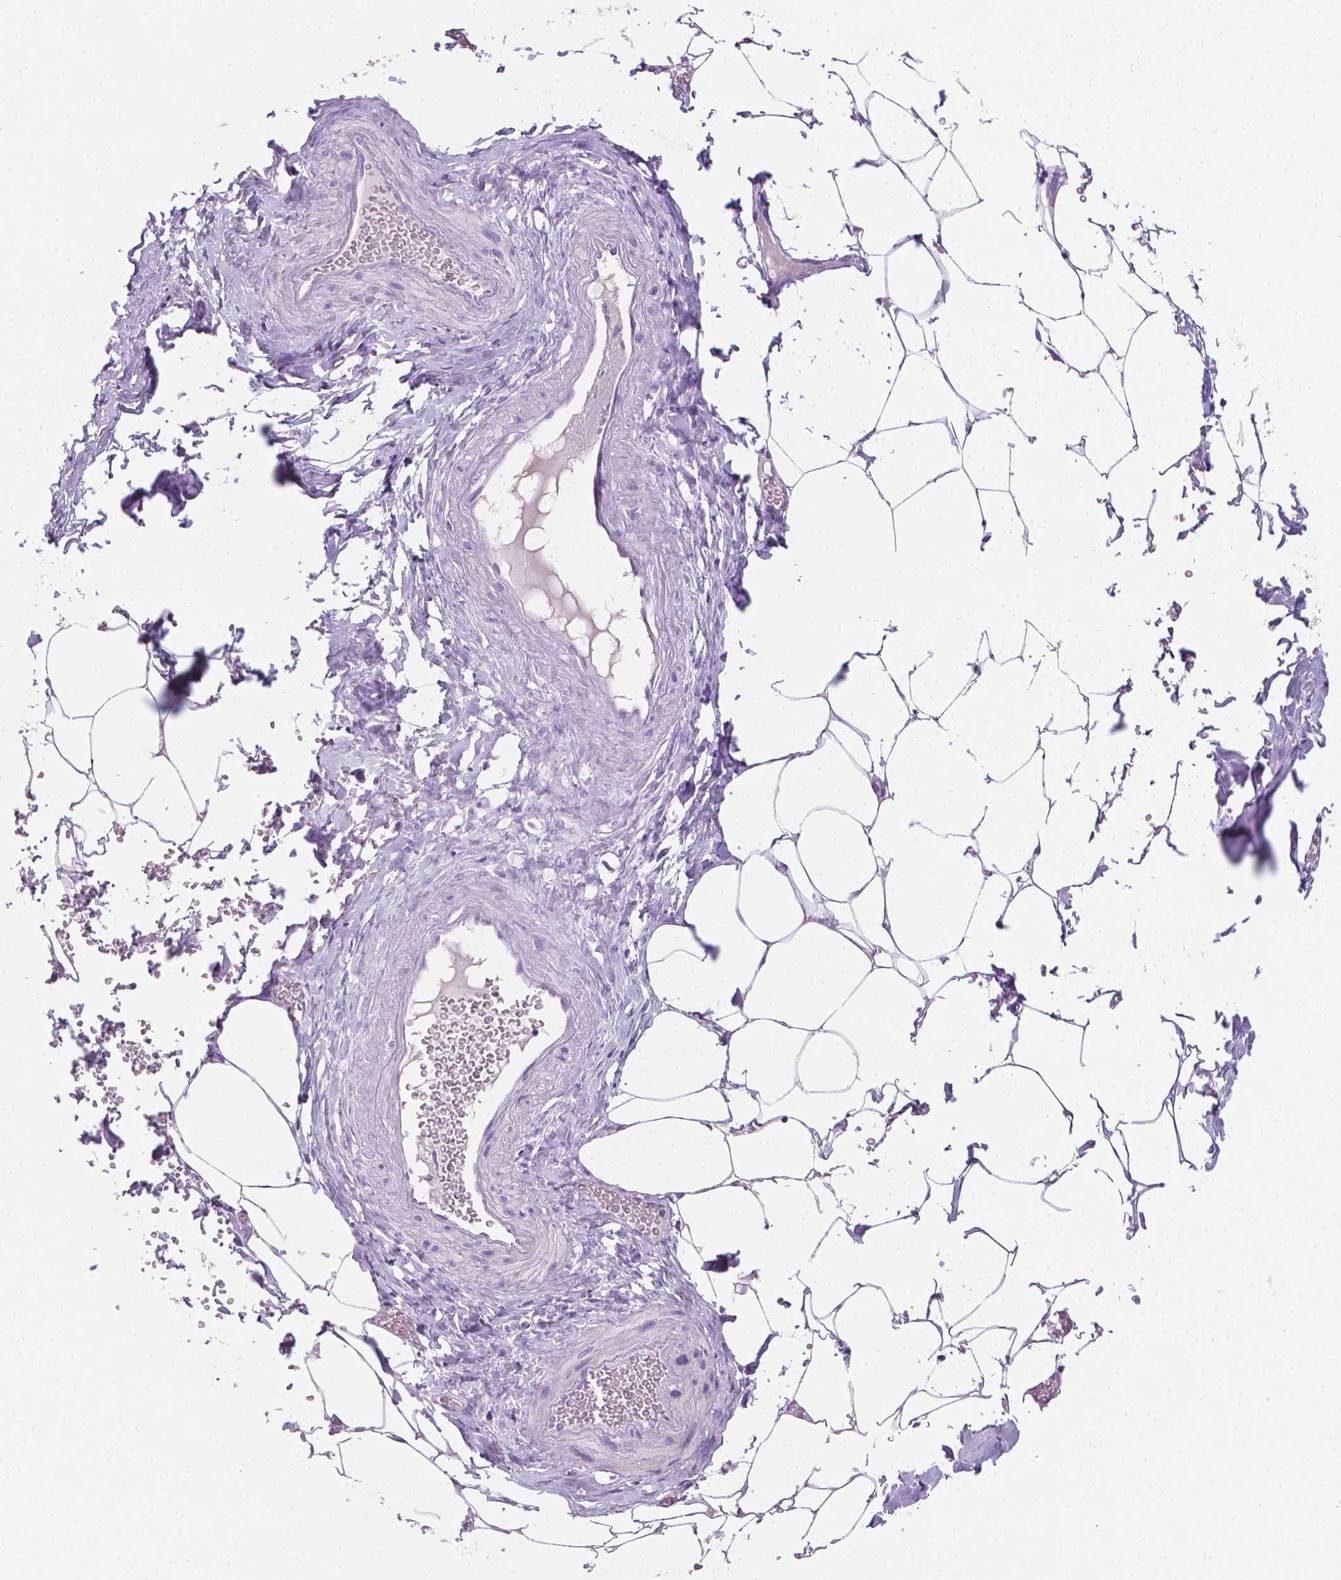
{"staining": {"intensity": "negative", "quantity": "none", "location": "none"}, "tissue": "adipose tissue", "cell_type": "Adipocytes", "image_type": "normal", "snomed": [{"axis": "morphology", "description": "Normal tissue, NOS"}, {"axis": "topography", "description": "Prostate"}, {"axis": "topography", "description": "Peripheral nerve tissue"}], "caption": "Human adipose tissue stained for a protein using immunohistochemistry demonstrates no positivity in adipocytes.", "gene": "TNNI2", "patient": {"sex": "male", "age": 55}}